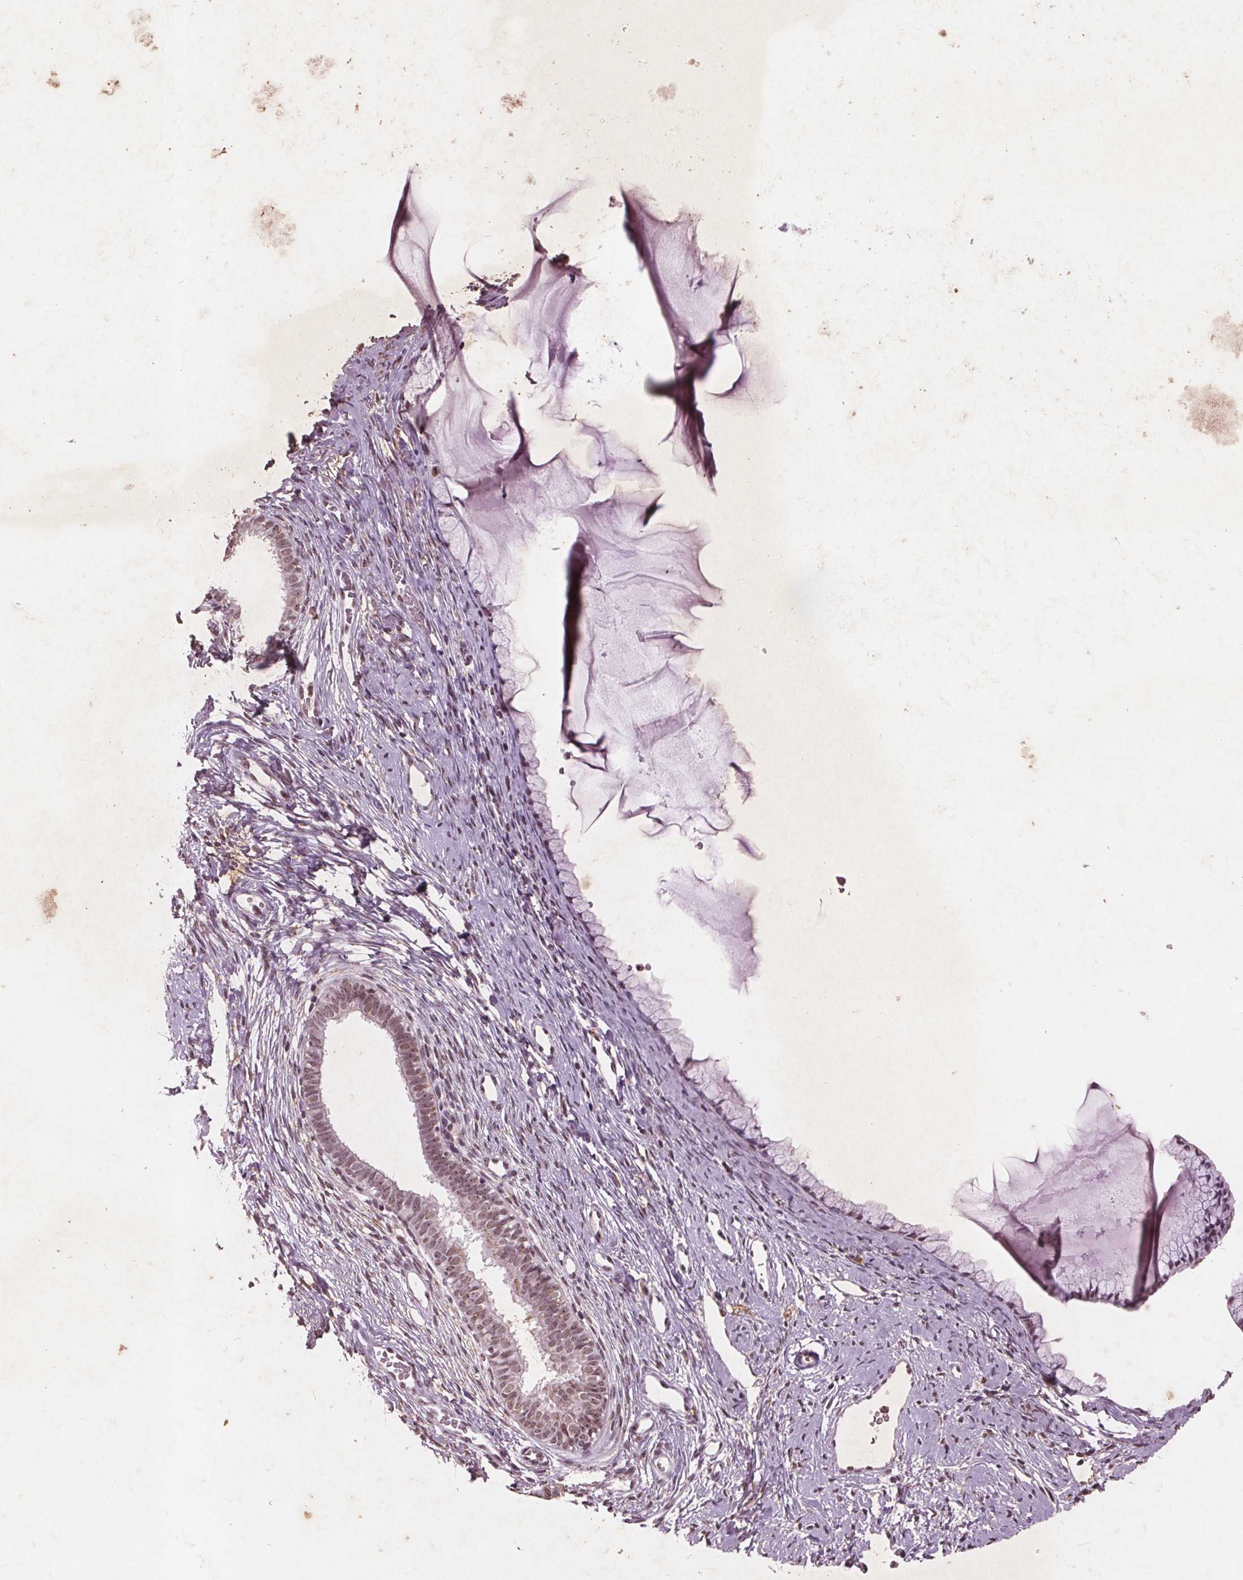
{"staining": {"intensity": "weak", "quantity": ">75%", "location": "nuclear"}, "tissue": "cervix", "cell_type": "Glandular cells", "image_type": "normal", "snomed": [{"axis": "morphology", "description": "Normal tissue, NOS"}, {"axis": "topography", "description": "Cervix"}], "caption": "Immunohistochemistry of unremarkable cervix displays low levels of weak nuclear expression in approximately >75% of glandular cells.", "gene": "RPS6KA2", "patient": {"sex": "female", "age": 40}}